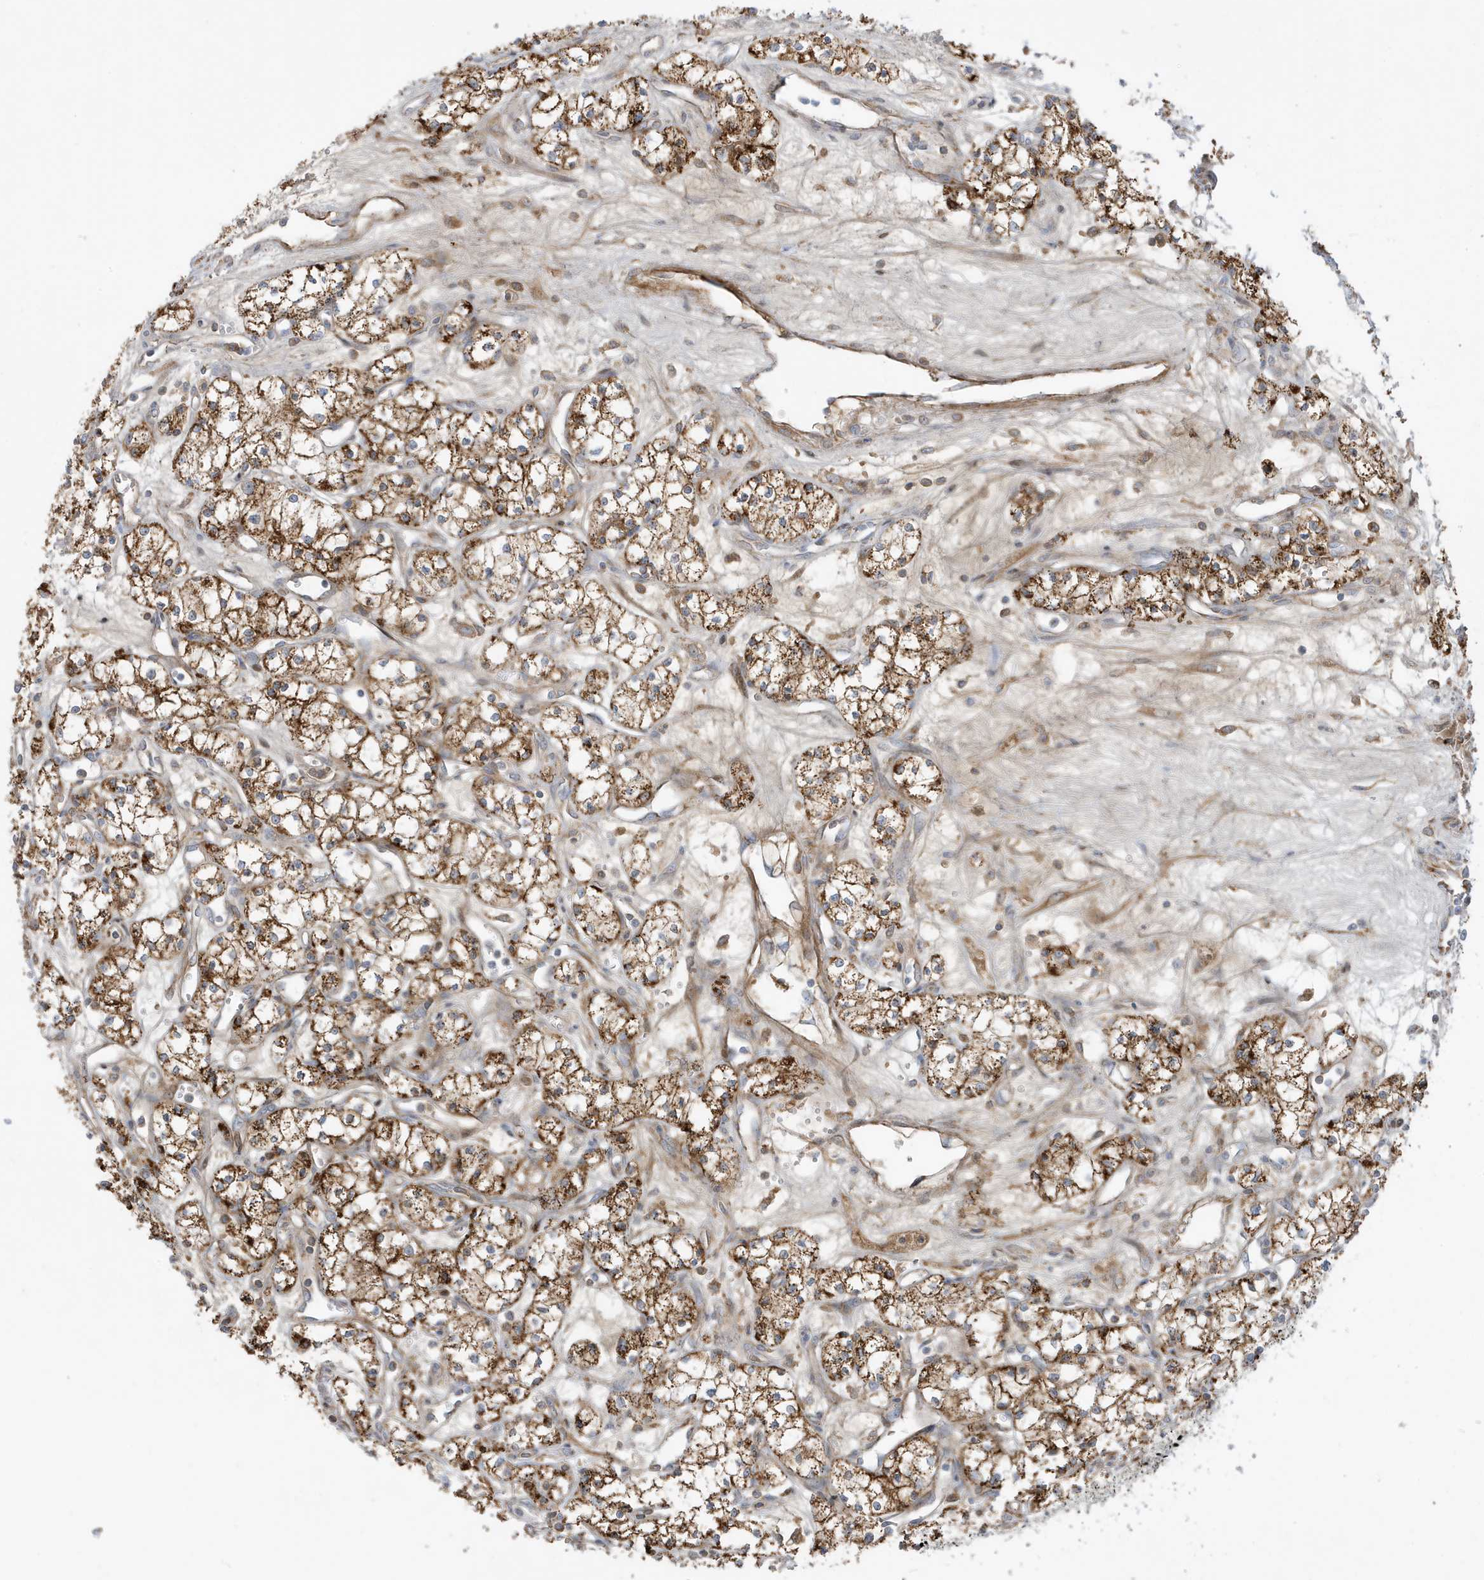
{"staining": {"intensity": "moderate", "quantity": ">75%", "location": "cytoplasmic/membranous"}, "tissue": "renal cancer", "cell_type": "Tumor cells", "image_type": "cancer", "snomed": [{"axis": "morphology", "description": "Adenocarcinoma, NOS"}, {"axis": "topography", "description": "Kidney"}], "caption": "This is a micrograph of immunohistochemistry (IHC) staining of renal cancer (adenocarcinoma), which shows moderate staining in the cytoplasmic/membranous of tumor cells.", "gene": "IFT57", "patient": {"sex": "male", "age": 59}}